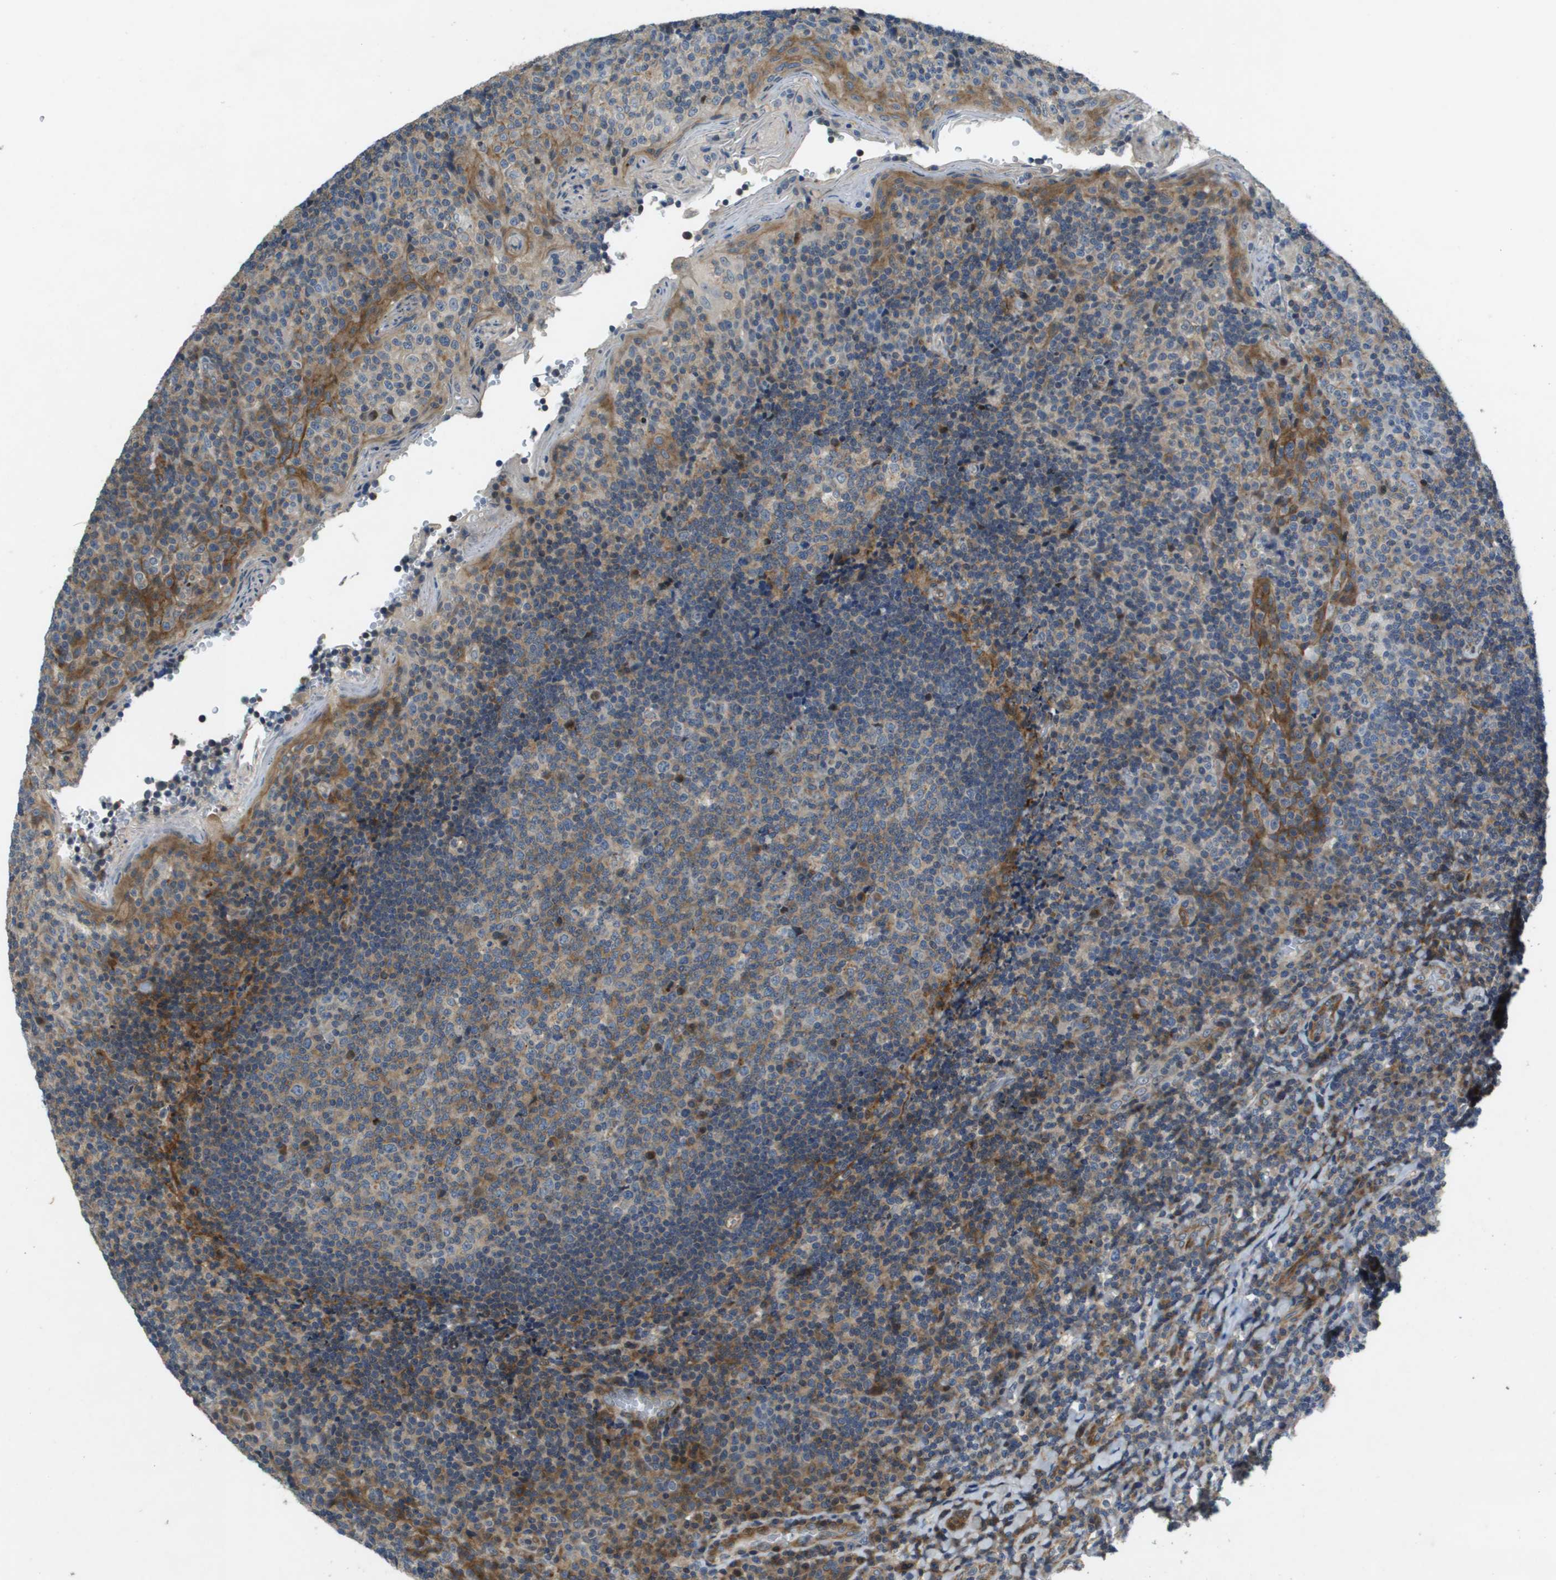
{"staining": {"intensity": "weak", "quantity": "<25%", "location": "cytoplasmic/membranous"}, "tissue": "tonsil", "cell_type": "Germinal center cells", "image_type": "normal", "snomed": [{"axis": "morphology", "description": "Normal tissue, NOS"}, {"axis": "topography", "description": "Tonsil"}], "caption": "A high-resolution photomicrograph shows immunohistochemistry staining of unremarkable tonsil, which shows no significant positivity in germinal center cells.", "gene": "SCN4B", "patient": {"sex": "male", "age": 17}}